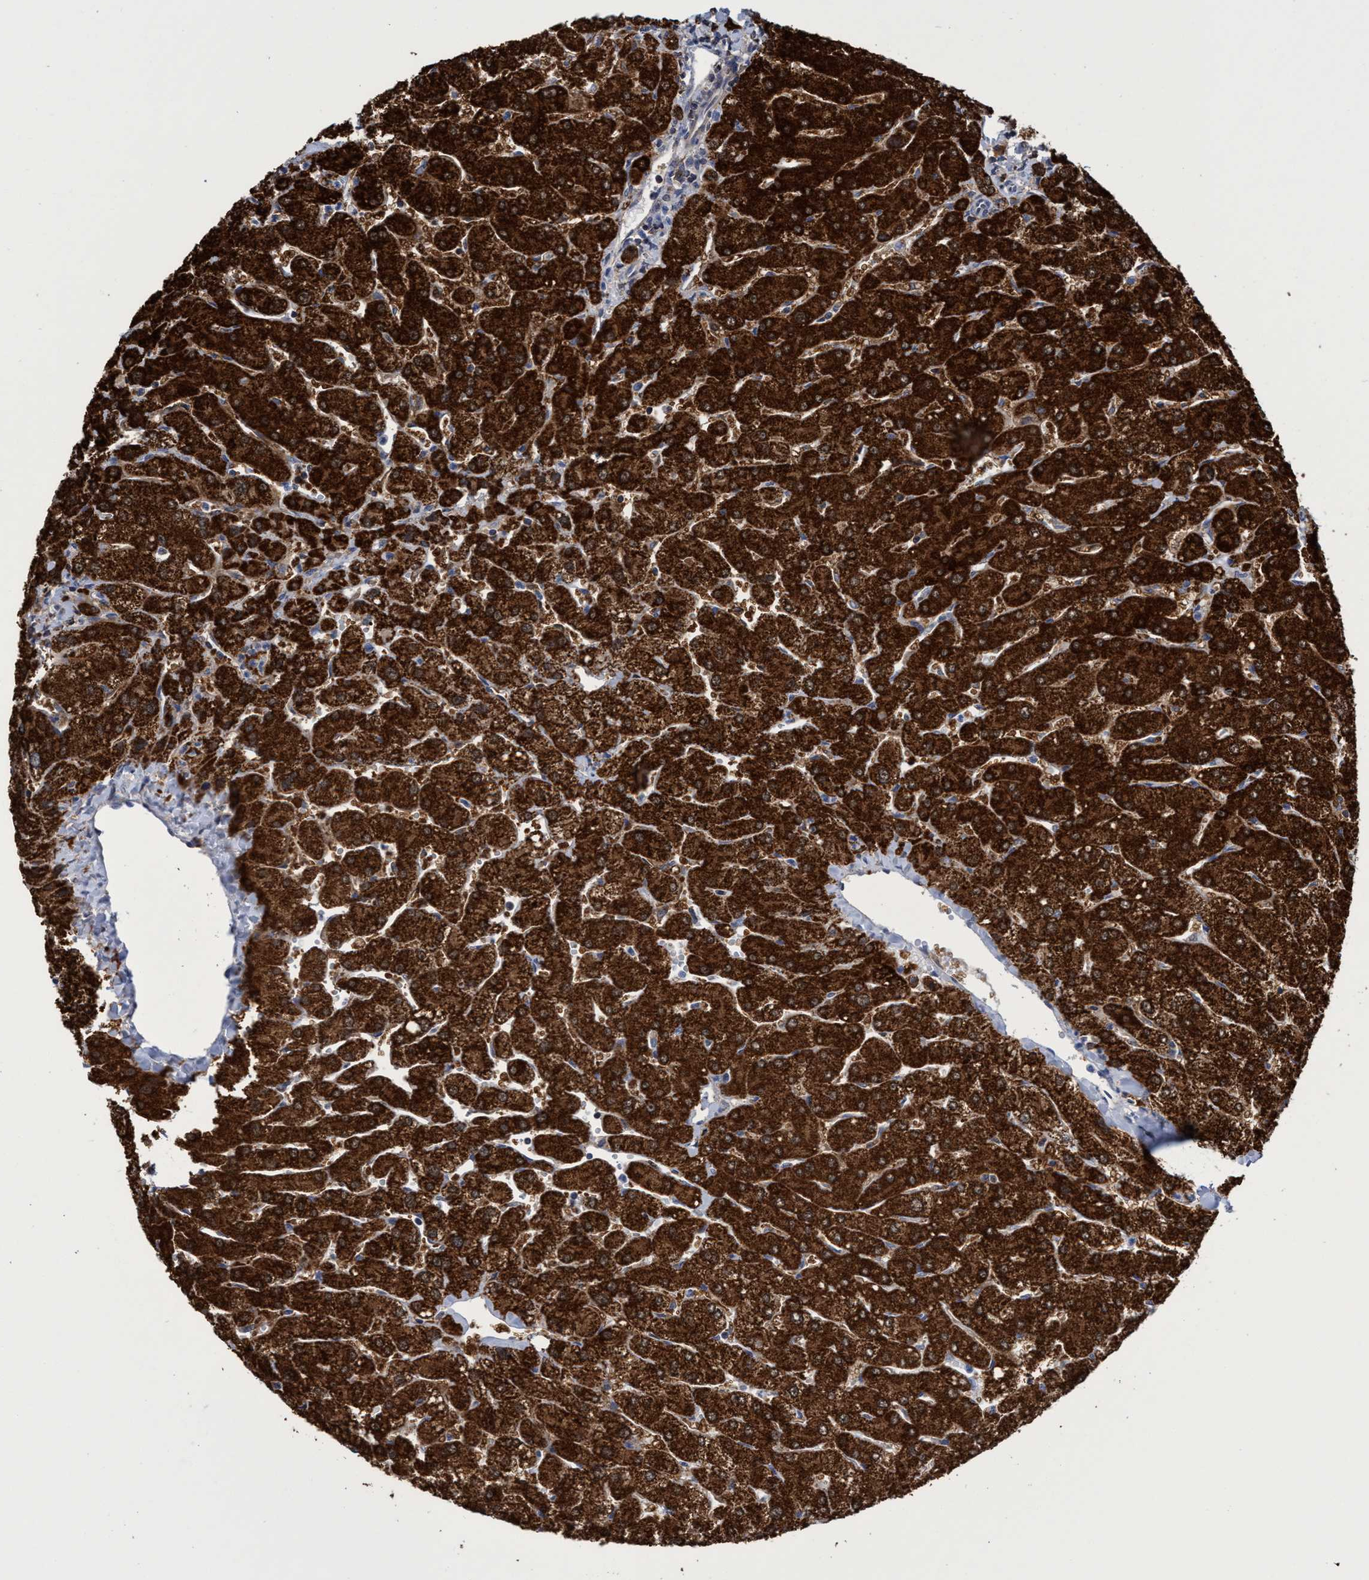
{"staining": {"intensity": "strong", "quantity": ">75%", "location": "cytoplasmic/membranous"}, "tissue": "liver", "cell_type": "Cholangiocytes", "image_type": "normal", "snomed": [{"axis": "morphology", "description": "Normal tissue, NOS"}, {"axis": "topography", "description": "Liver"}], "caption": "A high amount of strong cytoplasmic/membranous positivity is appreciated in about >75% of cholangiocytes in benign liver. (DAB IHC, brown staining for protein, blue staining for nuclei).", "gene": "CRYZ", "patient": {"sex": "male", "age": 55}}